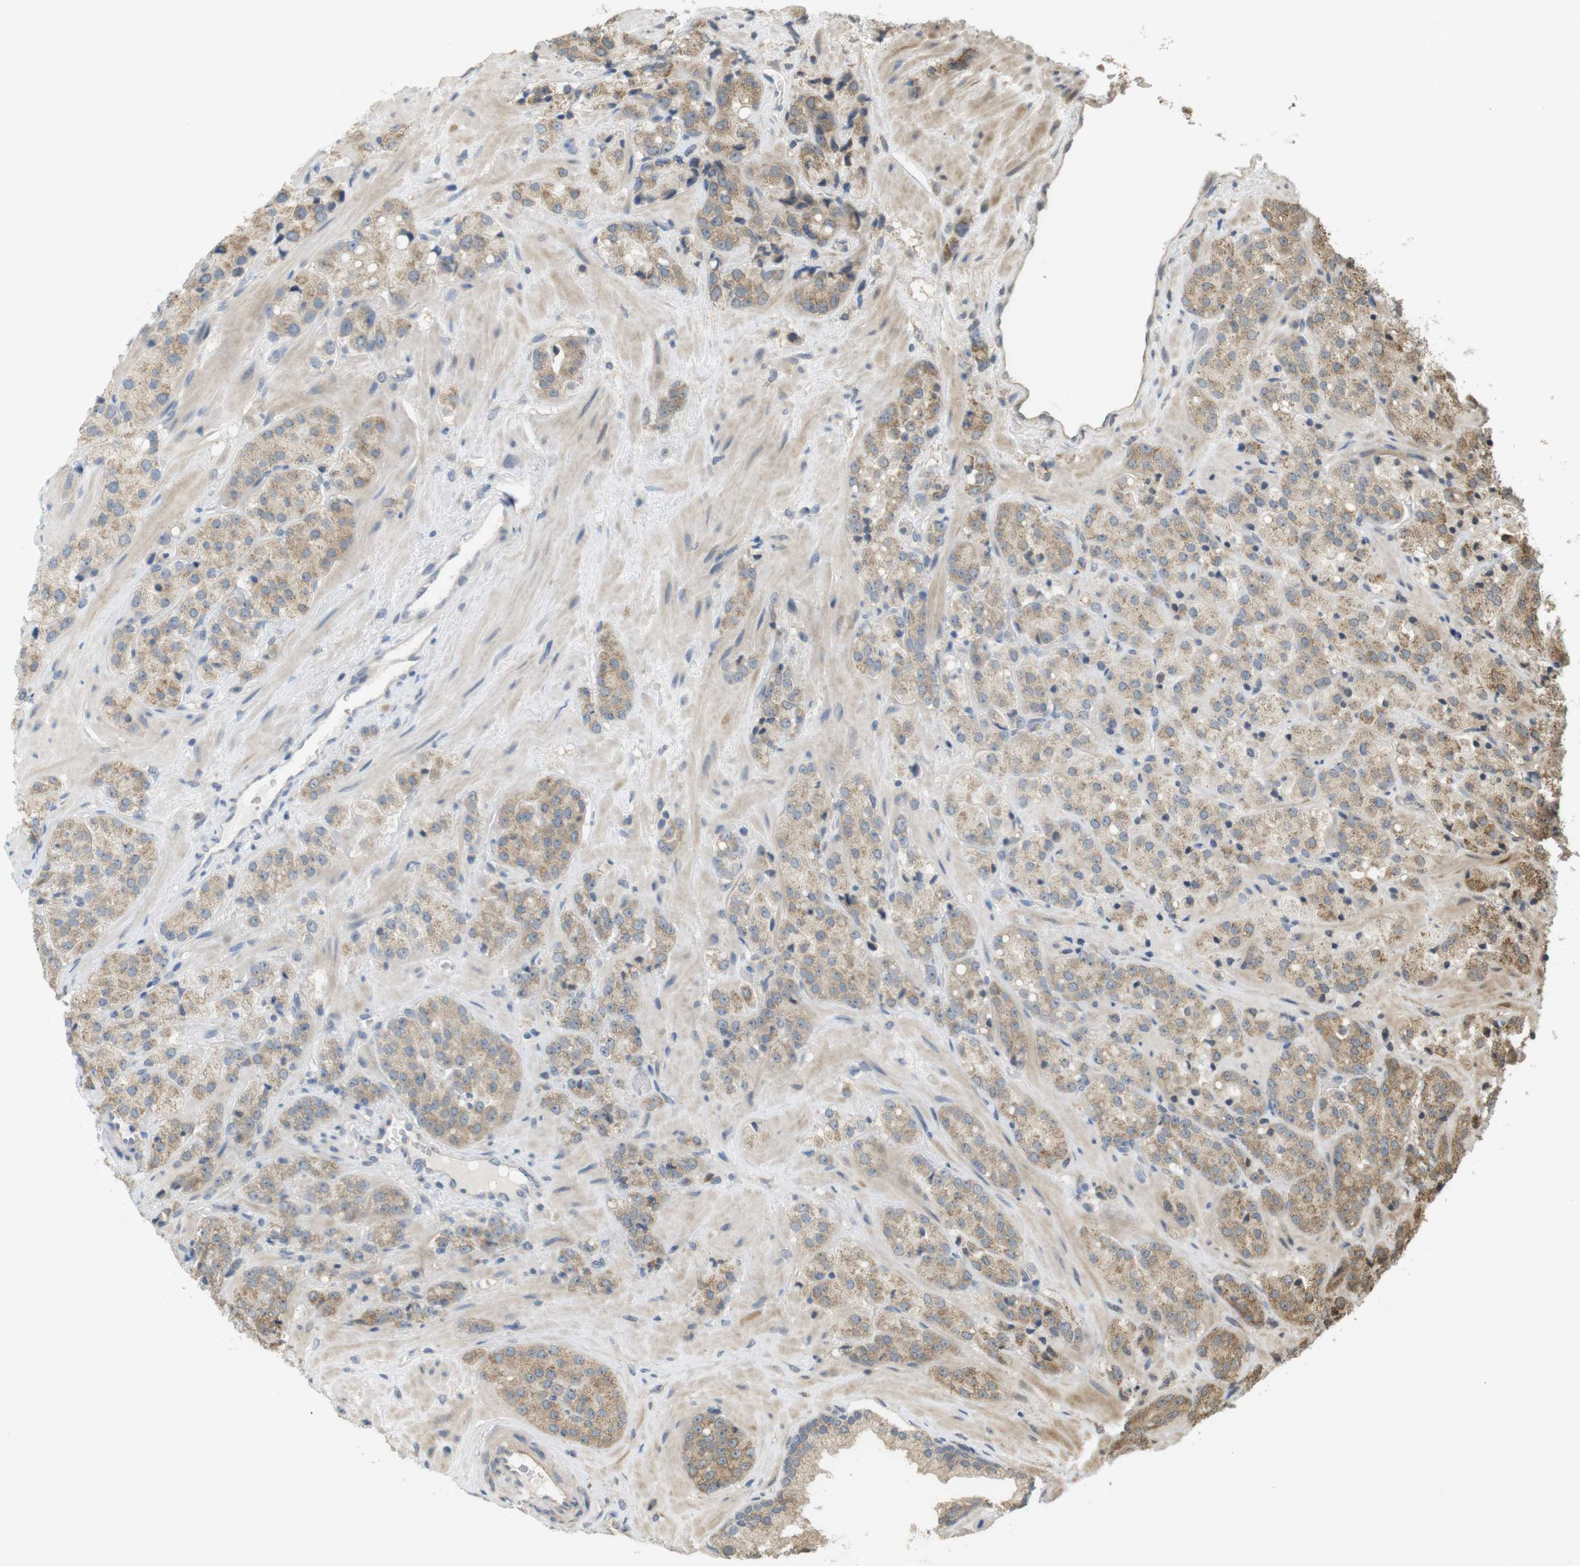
{"staining": {"intensity": "moderate", "quantity": ">75%", "location": "cytoplasmic/membranous"}, "tissue": "prostate cancer", "cell_type": "Tumor cells", "image_type": "cancer", "snomed": [{"axis": "morphology", "description": "Adenocarcinoma, High grade"}, {"axis": "topography", "description": "Prostate"}], "caption": "Prostate high-grade adenocarcinoma tissue demonstrates moderate cytoplasmic/membranous expression in approximately >75% of tumor cells", "gene": "RNF130", "patient": {"sex": "male", "age": 64}}